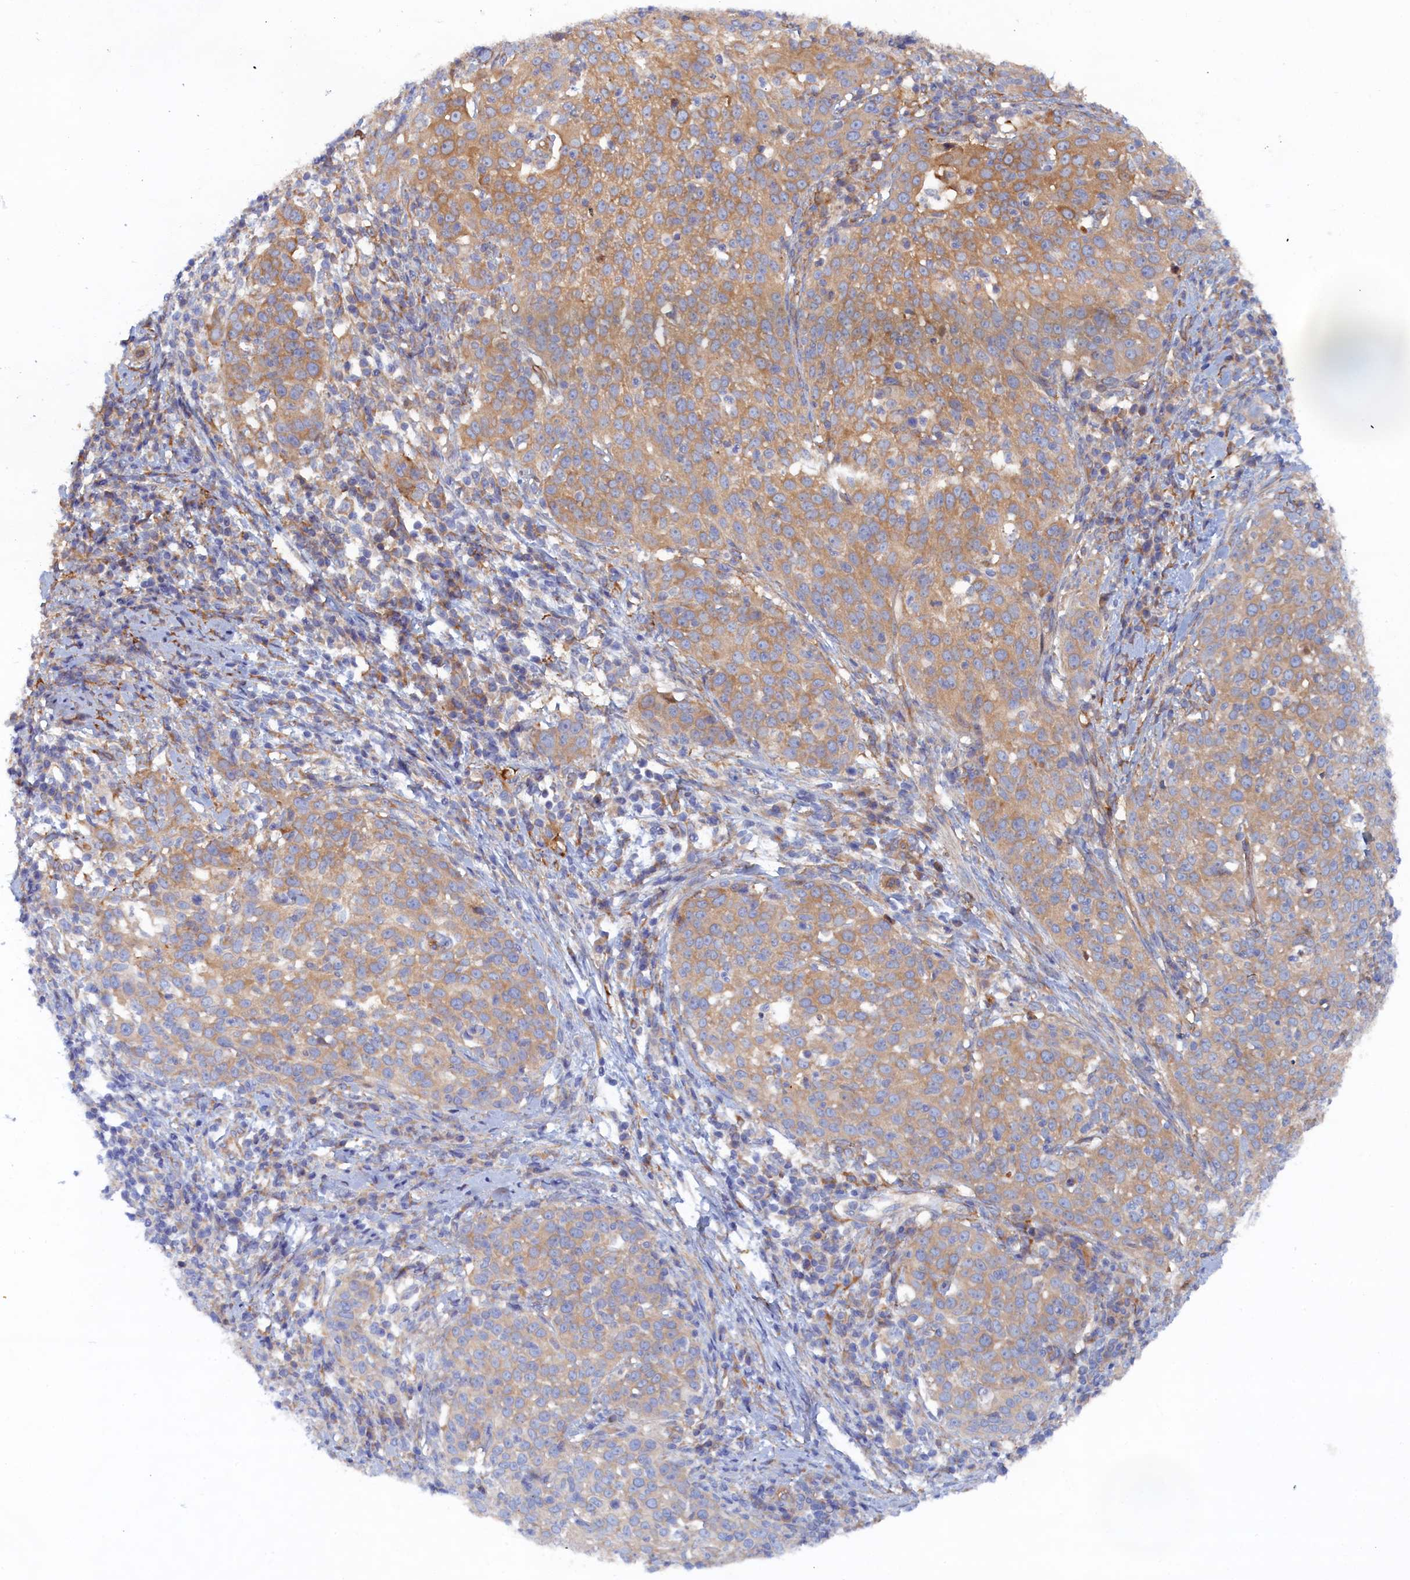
{"staining": {"intensity": "moderate", "quantity": "<25%", "location": "cytoplasmic/membranous"}, "tissue": "cervical cancer", "cell_type": "Tumor cells", "image_type": "cancer", "snomed": [{"axis": "morphology", "description": "Squamous cell carcinoma, NOS"}, {"axis": "topography", "description": "Cervix"}], "caption": "Cervical cancer (squamous cell carcinoma) was stained to show a protein in brown. There is low levels of moderate cytoplasmic/membranous staining in approximately <25% of tumor cells. Immunohistochemistry (ihc) stains the protein of interest in brown and the nuclei are stained blue.", "gene": "TMEM196", "patient": {"sex": "female", "age": 57}}